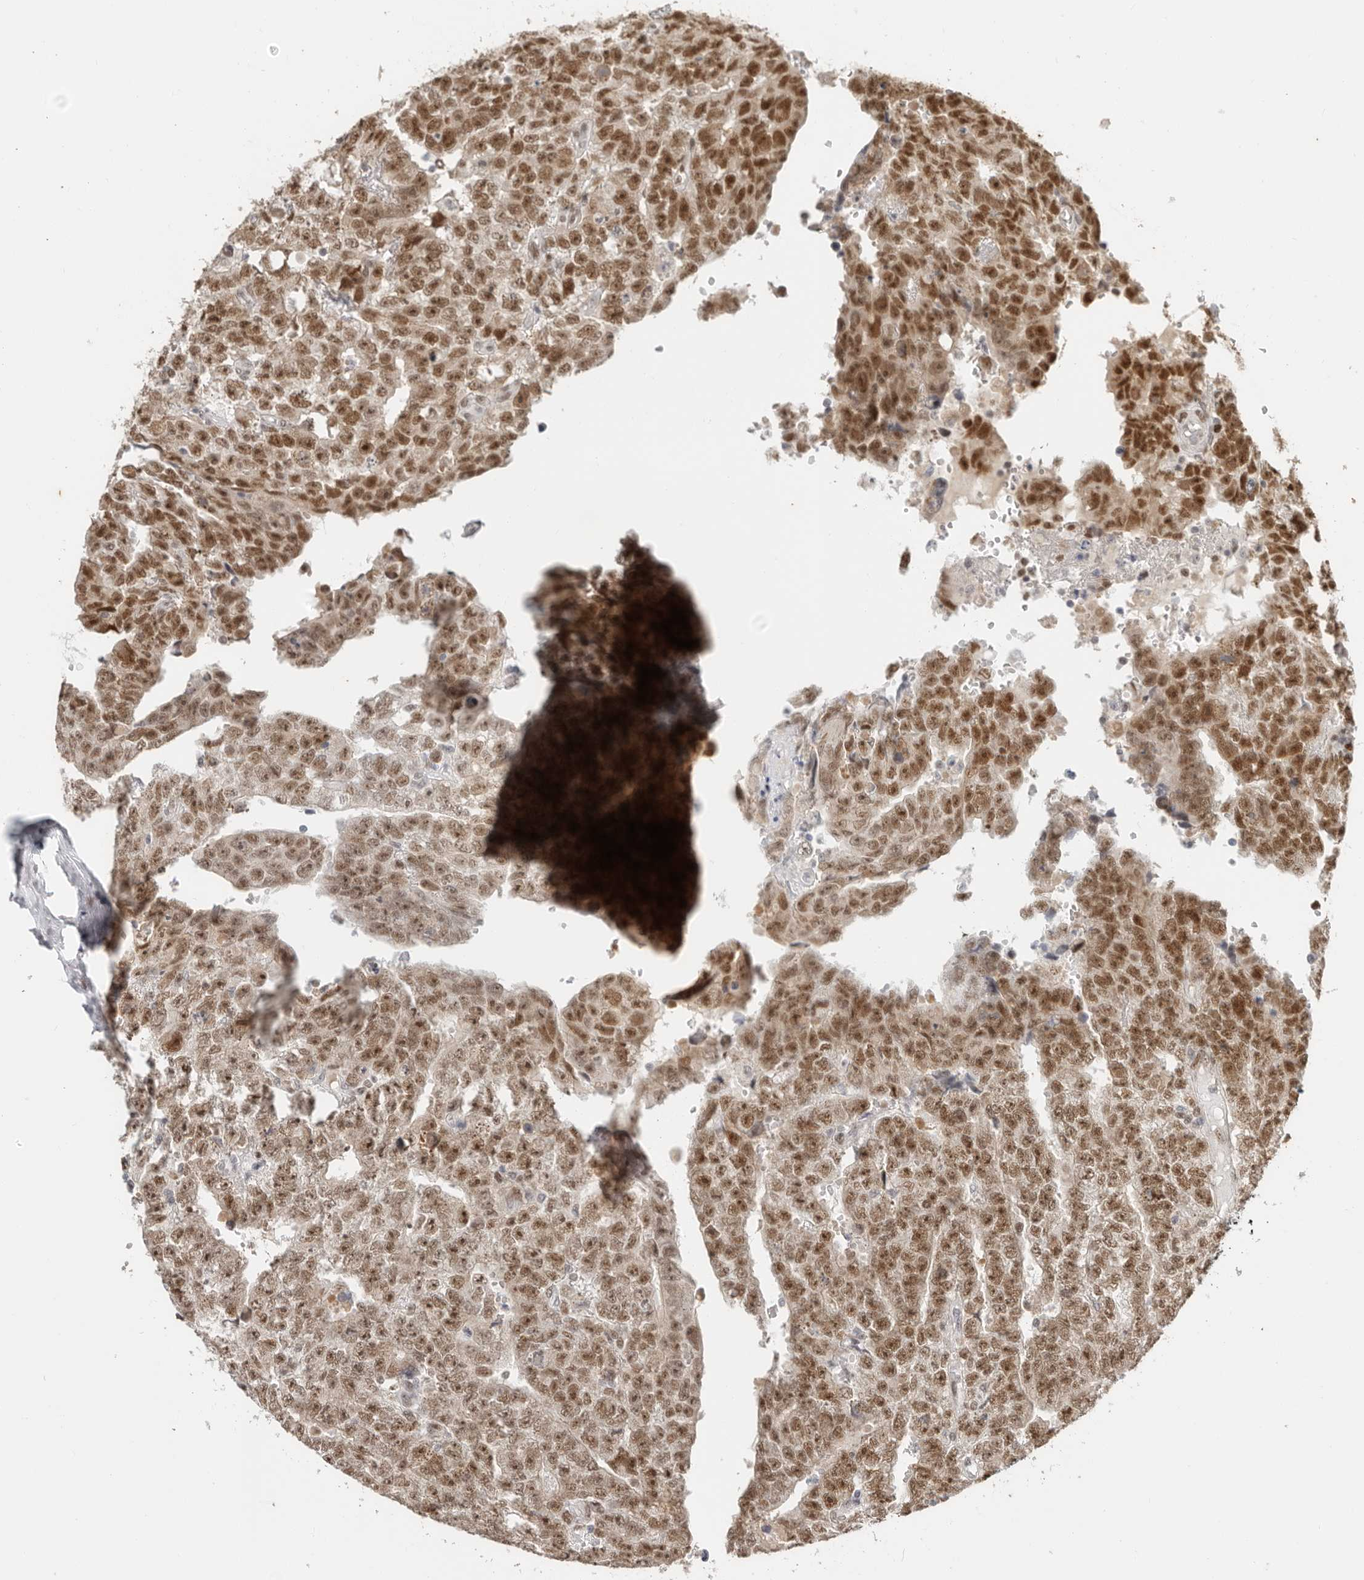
{"staining": {"intensity": "moderate", "quantity": ">75%", "location": "nuclear"}, "tissue": "testis cancer", "cell_type": "Tumor cells", "image_type": "cancer", "snomed": [{"axis": "morphology", "description": "Carcinoma, Embryonal, NOS"}, {"axis": "topography", "description": "Testis"}], "caption": "IHC image of embryonal carcinoma (testis) stained for a protein (brown), which demonstrates medium levels of moderate nuclear expression in about >75% of tumor cells.", "gene": "RFC2", "patient": {"sex": "male", "age": 25}}